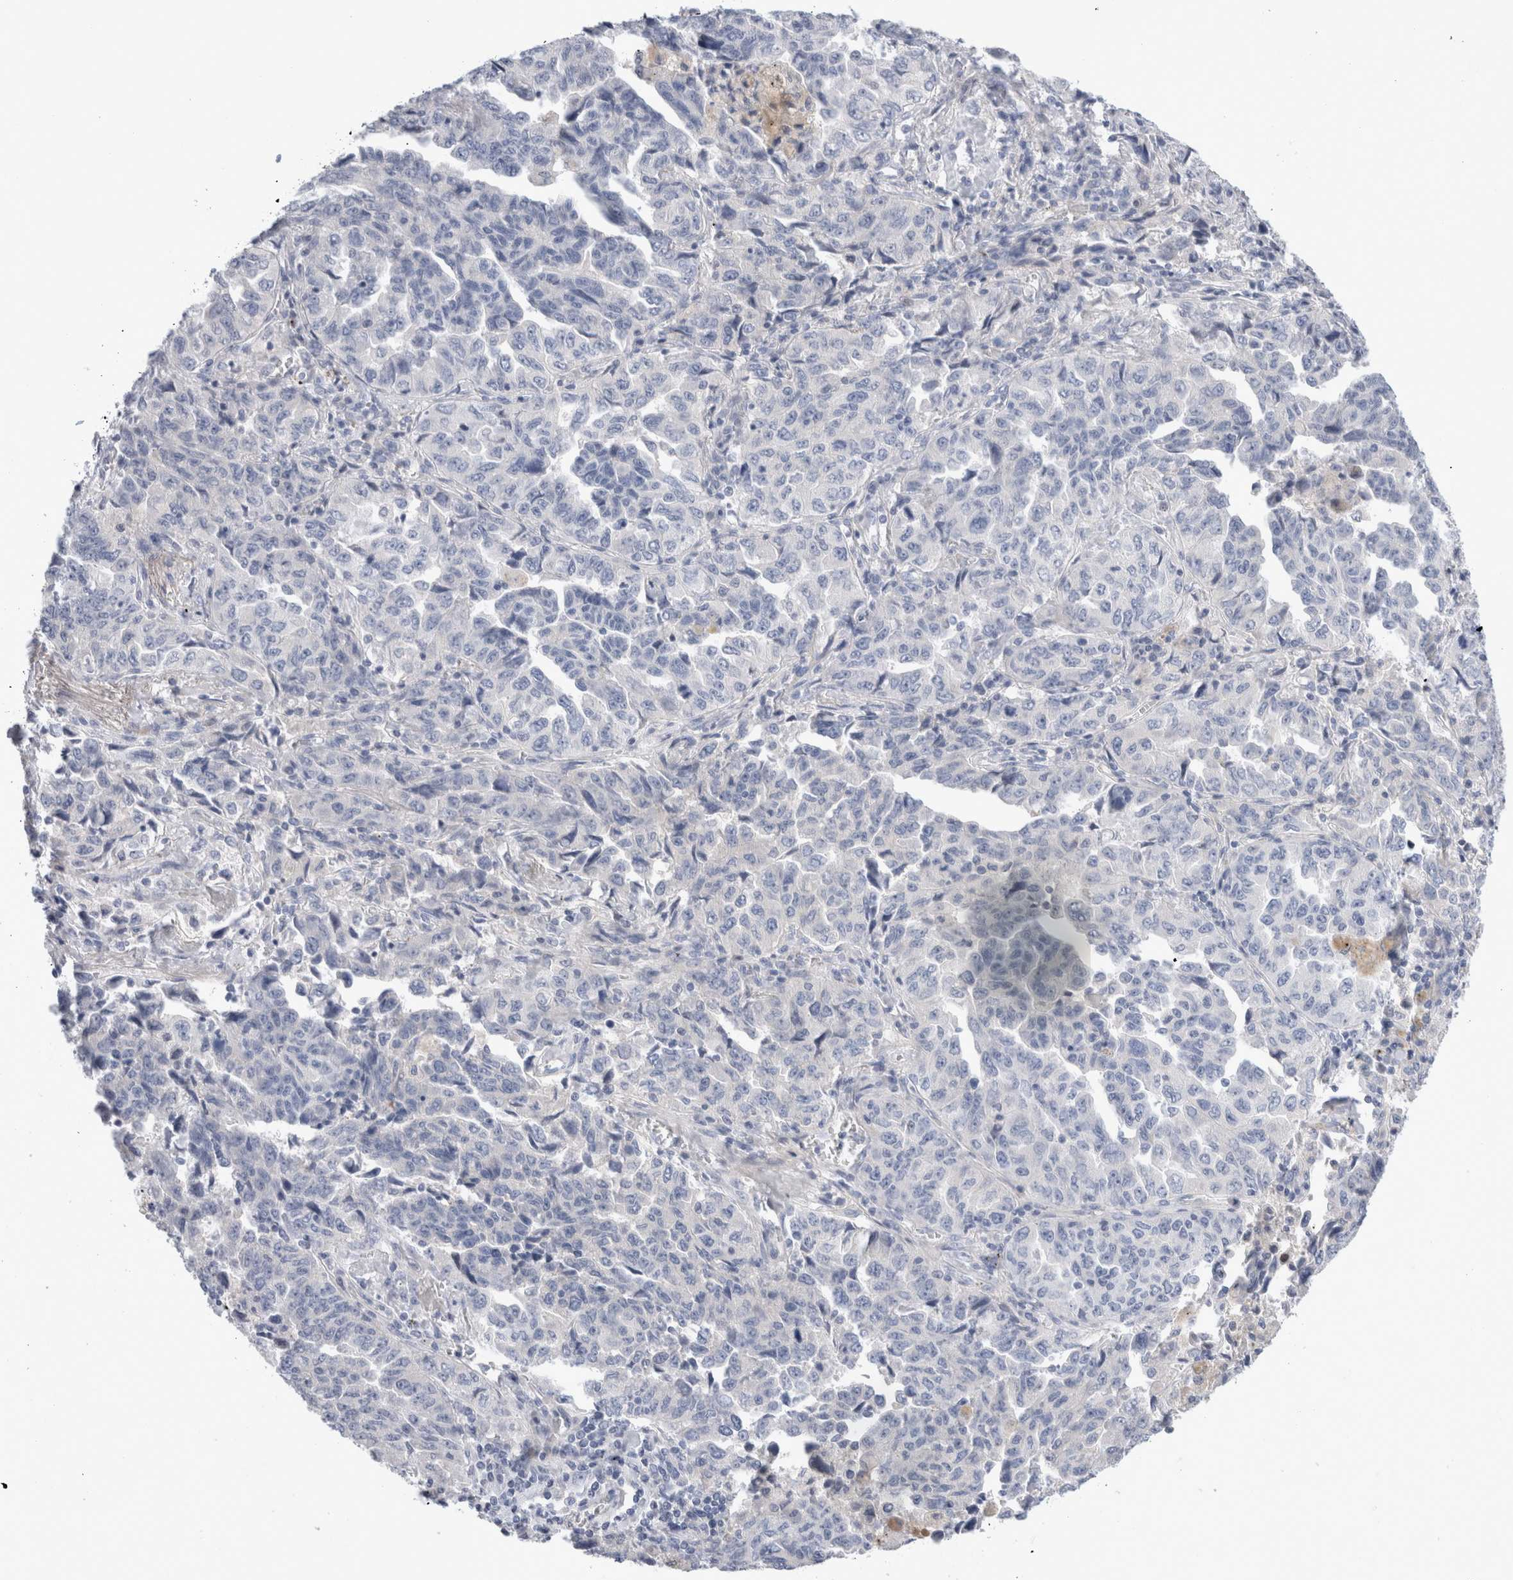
{"staining": {"intensity": "negative", "quantity": "none", "location": "none"}, "tissue": "lung cancer", "cell_type": "Tumor cells", "image_type": "cancer", "snomed": [{"axis": "morphology", "description": "Adenocarcinoma, NOS"}, {"axis": "topography", "description": "Lung"}], "caption": "Image shows no protein staining in tumor cells of lung cancer (adenocarcinoma) tissue.", "gene": "ECHDC2", "patient": {"sex": "female", "age": 51}}